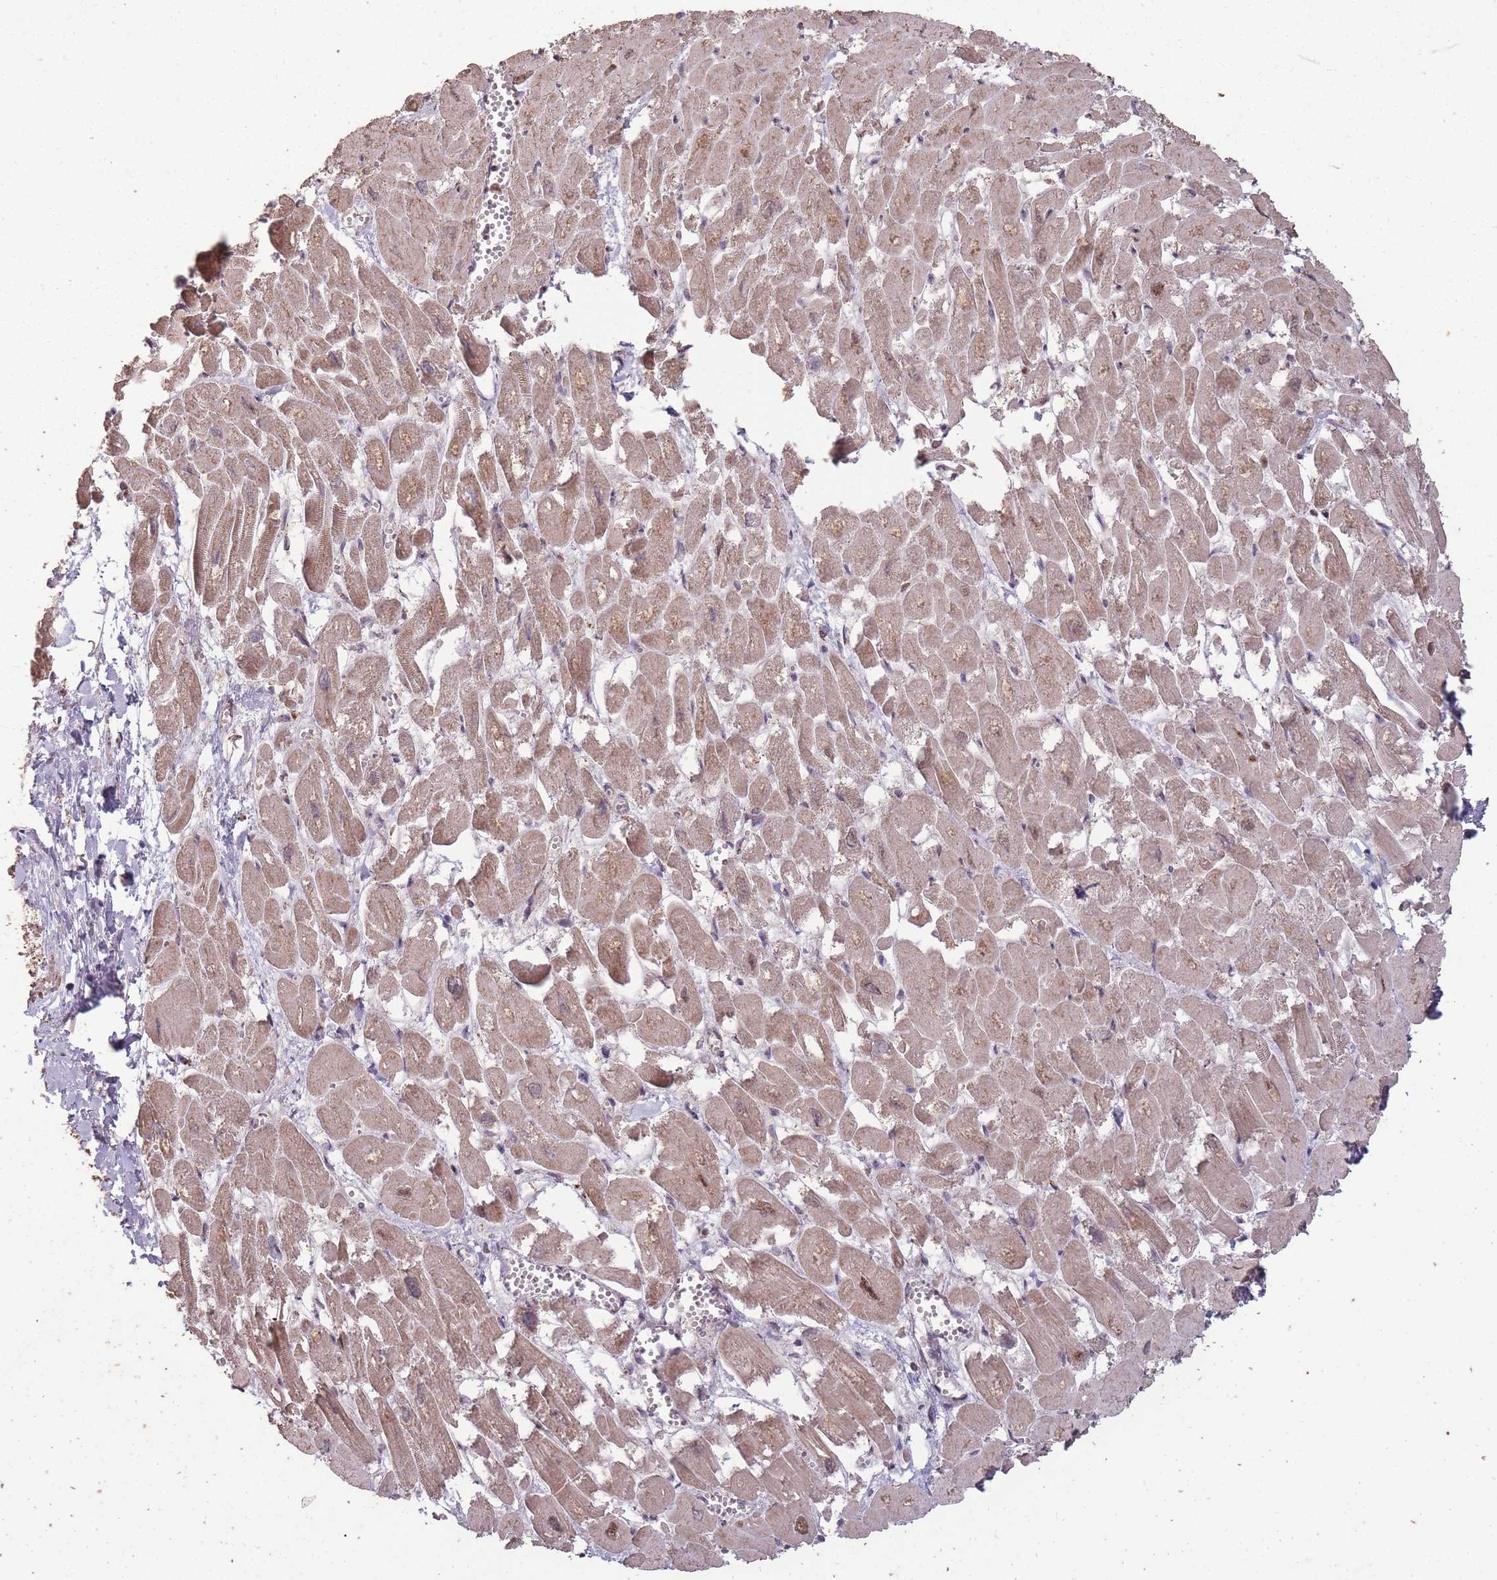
{"staining": {"intensity": "moderate", "quantity": ">75%", "location": "cytoplasmic/membranous"}, "tissue": "heart muscle", "cell_type": "Cardiomyocytes", "image_type": "normal", "snomed": [{"axis": "morphology", "description": "Normal tissue, NOS"}, {"axis": "topography", "description": "Heart"}], "caption": "Moderate cytoplasmic/membranous protein staining is identified in approximately >75% of cardiomyocytes in heart muscle.", "gene": "CNOT8", "patient": {"sex": "male", "age": 54}}